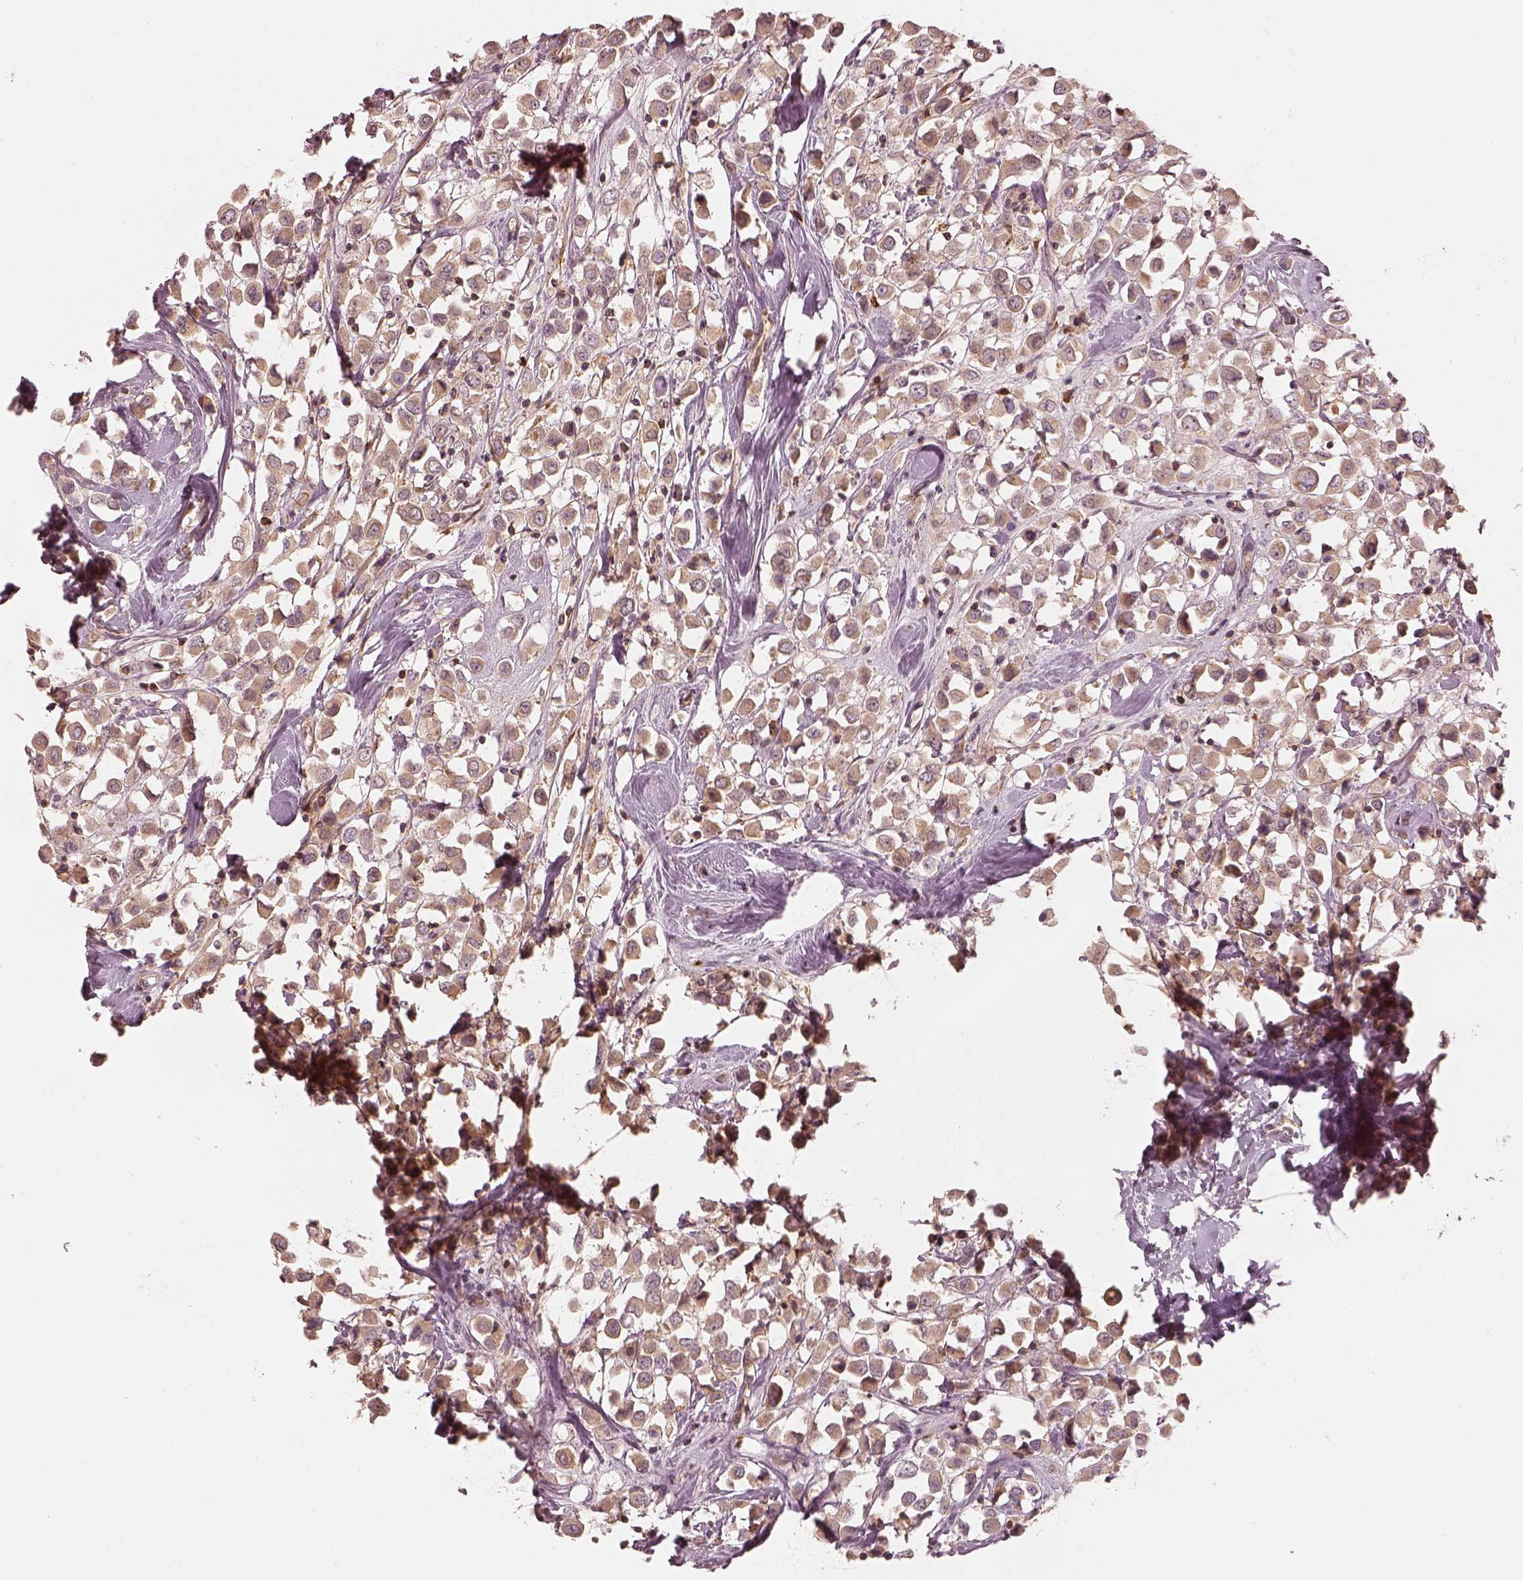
{"staining": {"intensity": "weak", "quantity": ">75%", "location": "cytoplasmic/membranous"}, "tissue": "breast cancer", "cell_type": "Tumor cells", "image_type": "cancer", "snomed": [{"axis": "morphology", "description": "Duct carcinoma"}, {"axis": "topography", "description": "Breast"}], "caption": "Immunohistochemistry staining of invasive ductal carcinoma (breast), which displays low levels of weak cytoplasmic/membranous positivity in about >75% of tumor cells indicating weak cytoplasmic/membranous protein positivity. The staining was performed using DAB (brown) for protein detection and nuclei were counterstained in hematoxylin (blue).", "gene": "FAM107B", "patient": {"sex": "female", "age": 61}}